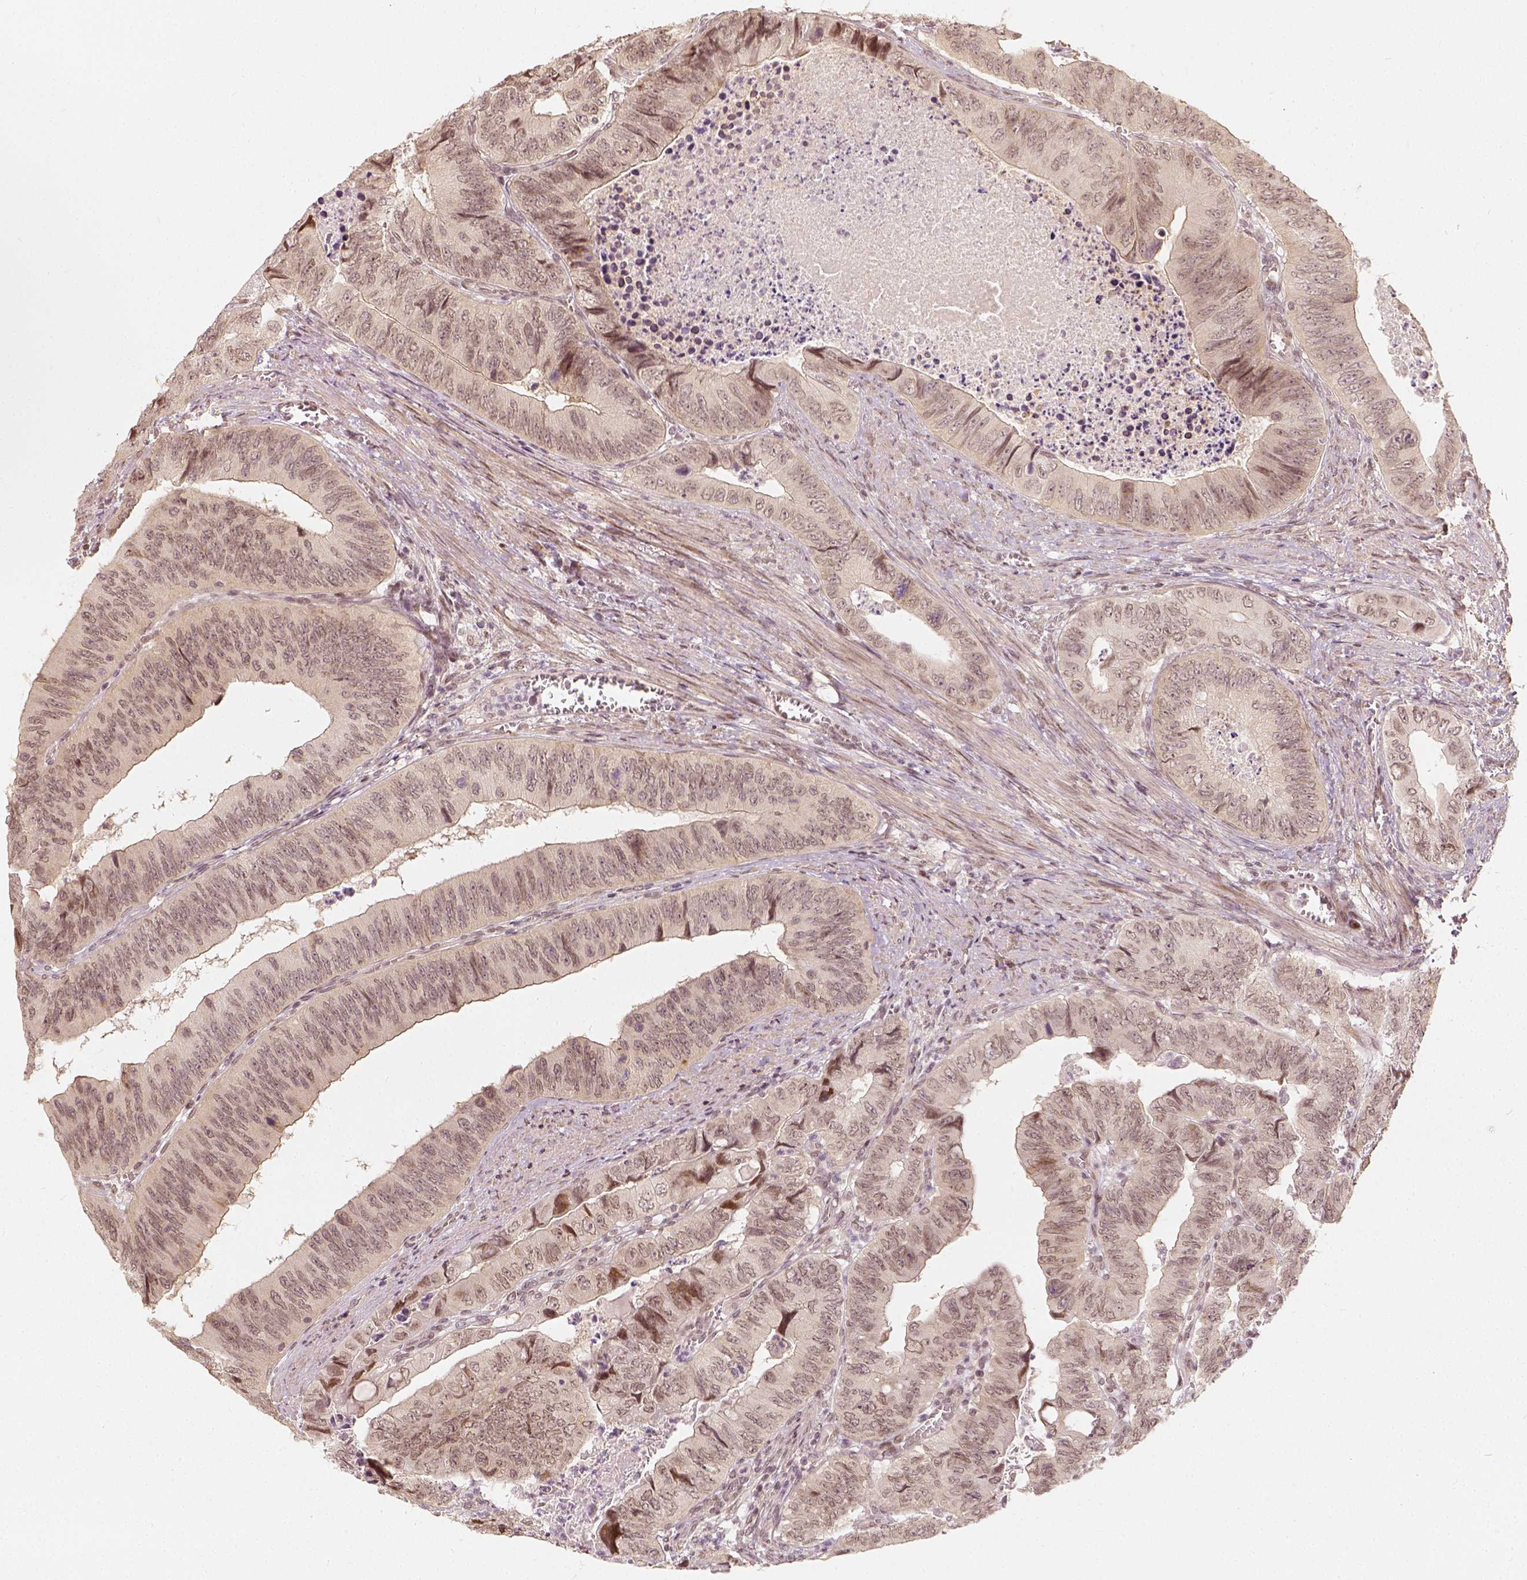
{"staining": {"intensity": "weak", "quantity": "25%-75%", "location": "nuclear"}, "tissue": "colorectal cancer", "cell_type": "Tumor cells", "image_type": "cancer", "snomed": [{"axis": "morphology", "description": "Adenocarcinoma, NOS"}, {"axis": "topography", "description": "Colon"}], "caption": "IHC micrograph of colorectal cancer (adenocarcinoma) stained for a protein (brown), which demonstrates low levels of weak nuclear positivity in approximately 25%-75% of tumor cells.", "gene": "ZMAT3", "patient": {"sex": "female", "age": 84}}